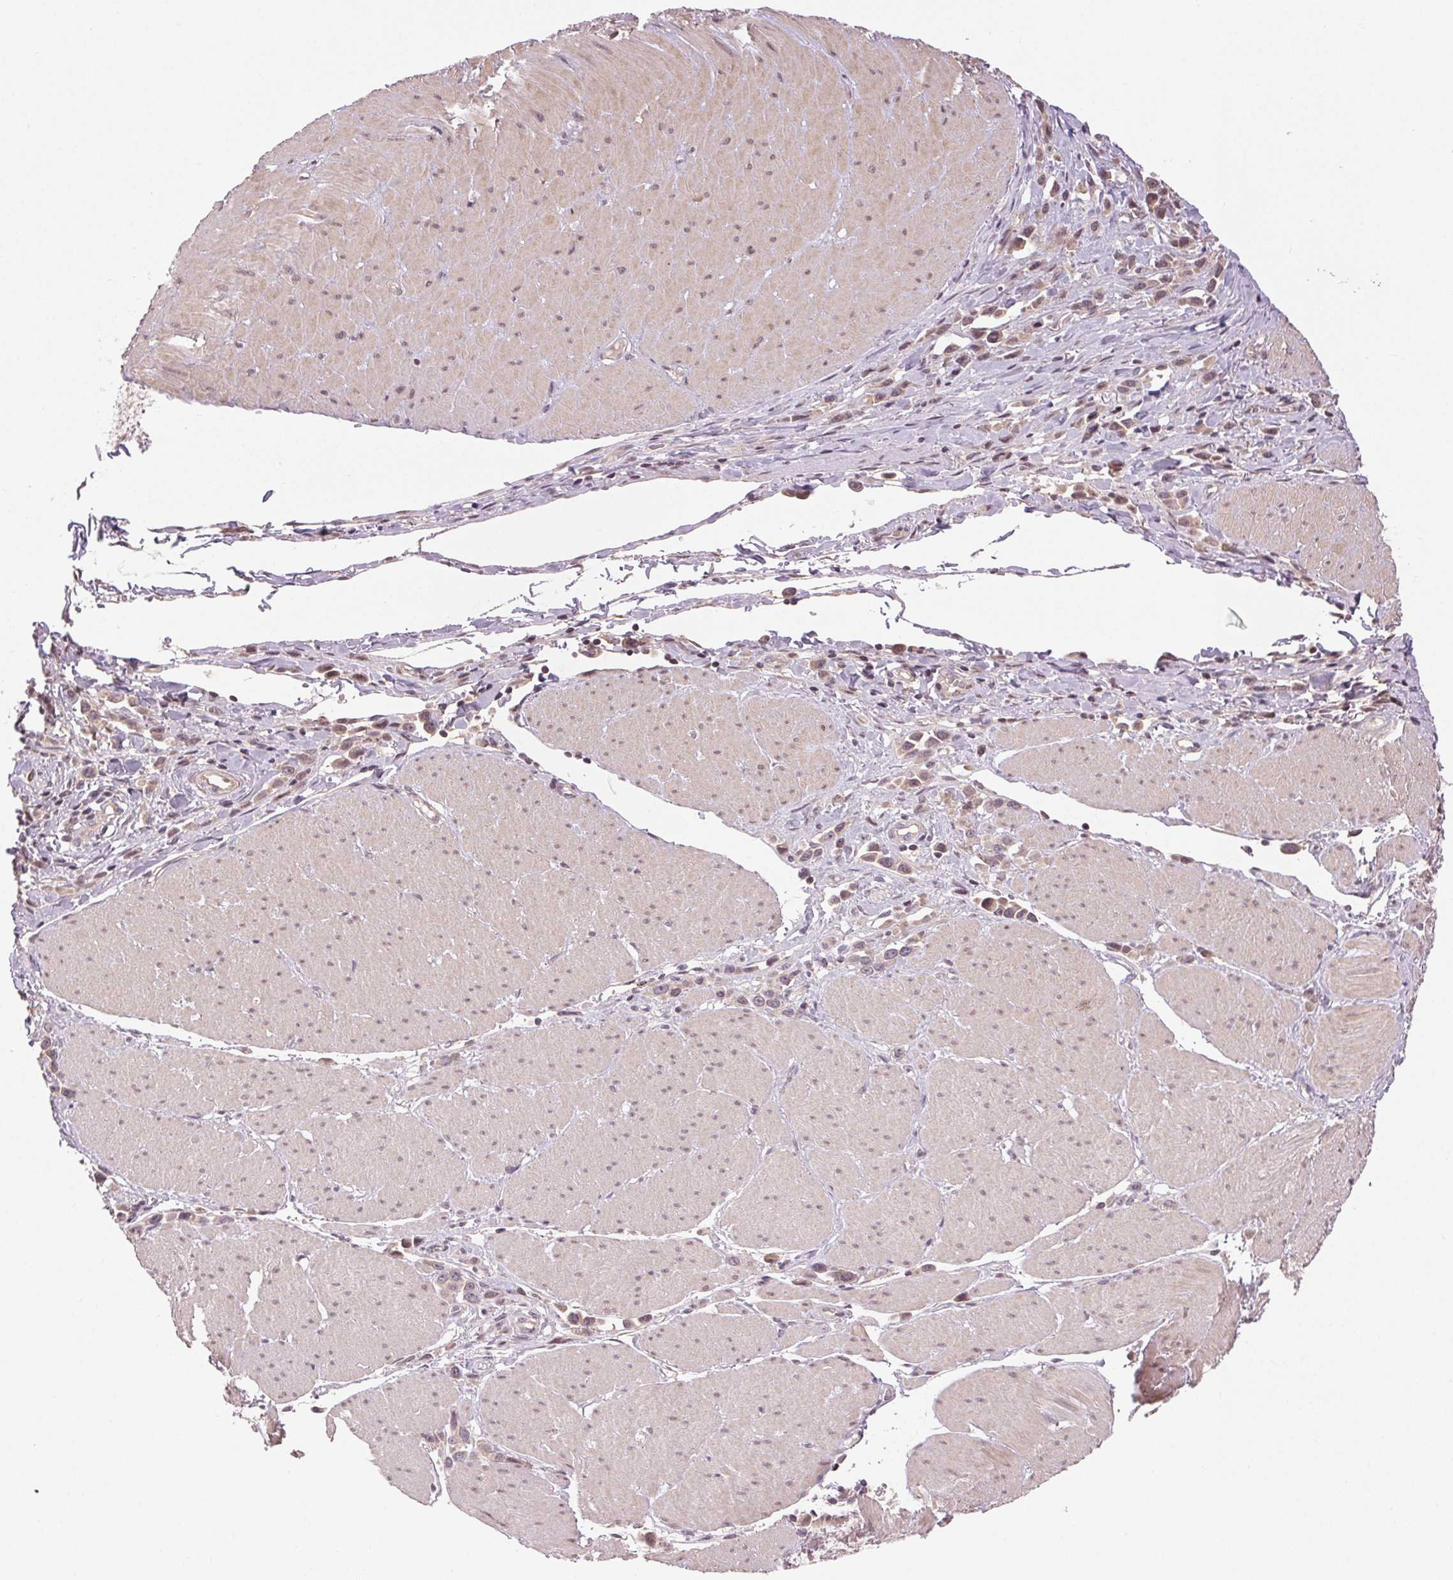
{"staining": {"intensity": "weak", "quantity": "25%-75%", "location": "cytoplasmic/membranous"}, "tissue": "stomach cancer", "cell_type": "Tumor cells", "image_type": "cancer", "snomed": [{"axis": "morphology", "description": "Adenocarcinoma, NOS"}, {"axis": "topography", "description": "Stomach"}], "caption": "Protein staining of stomach adenocarcinoma tissue displays weak cytoplasmic/membranous positivity in approximately 25%-75% of tumor cells.", "gene": "ATP1B3", "patient": {"sex": "male", "age": 47}}